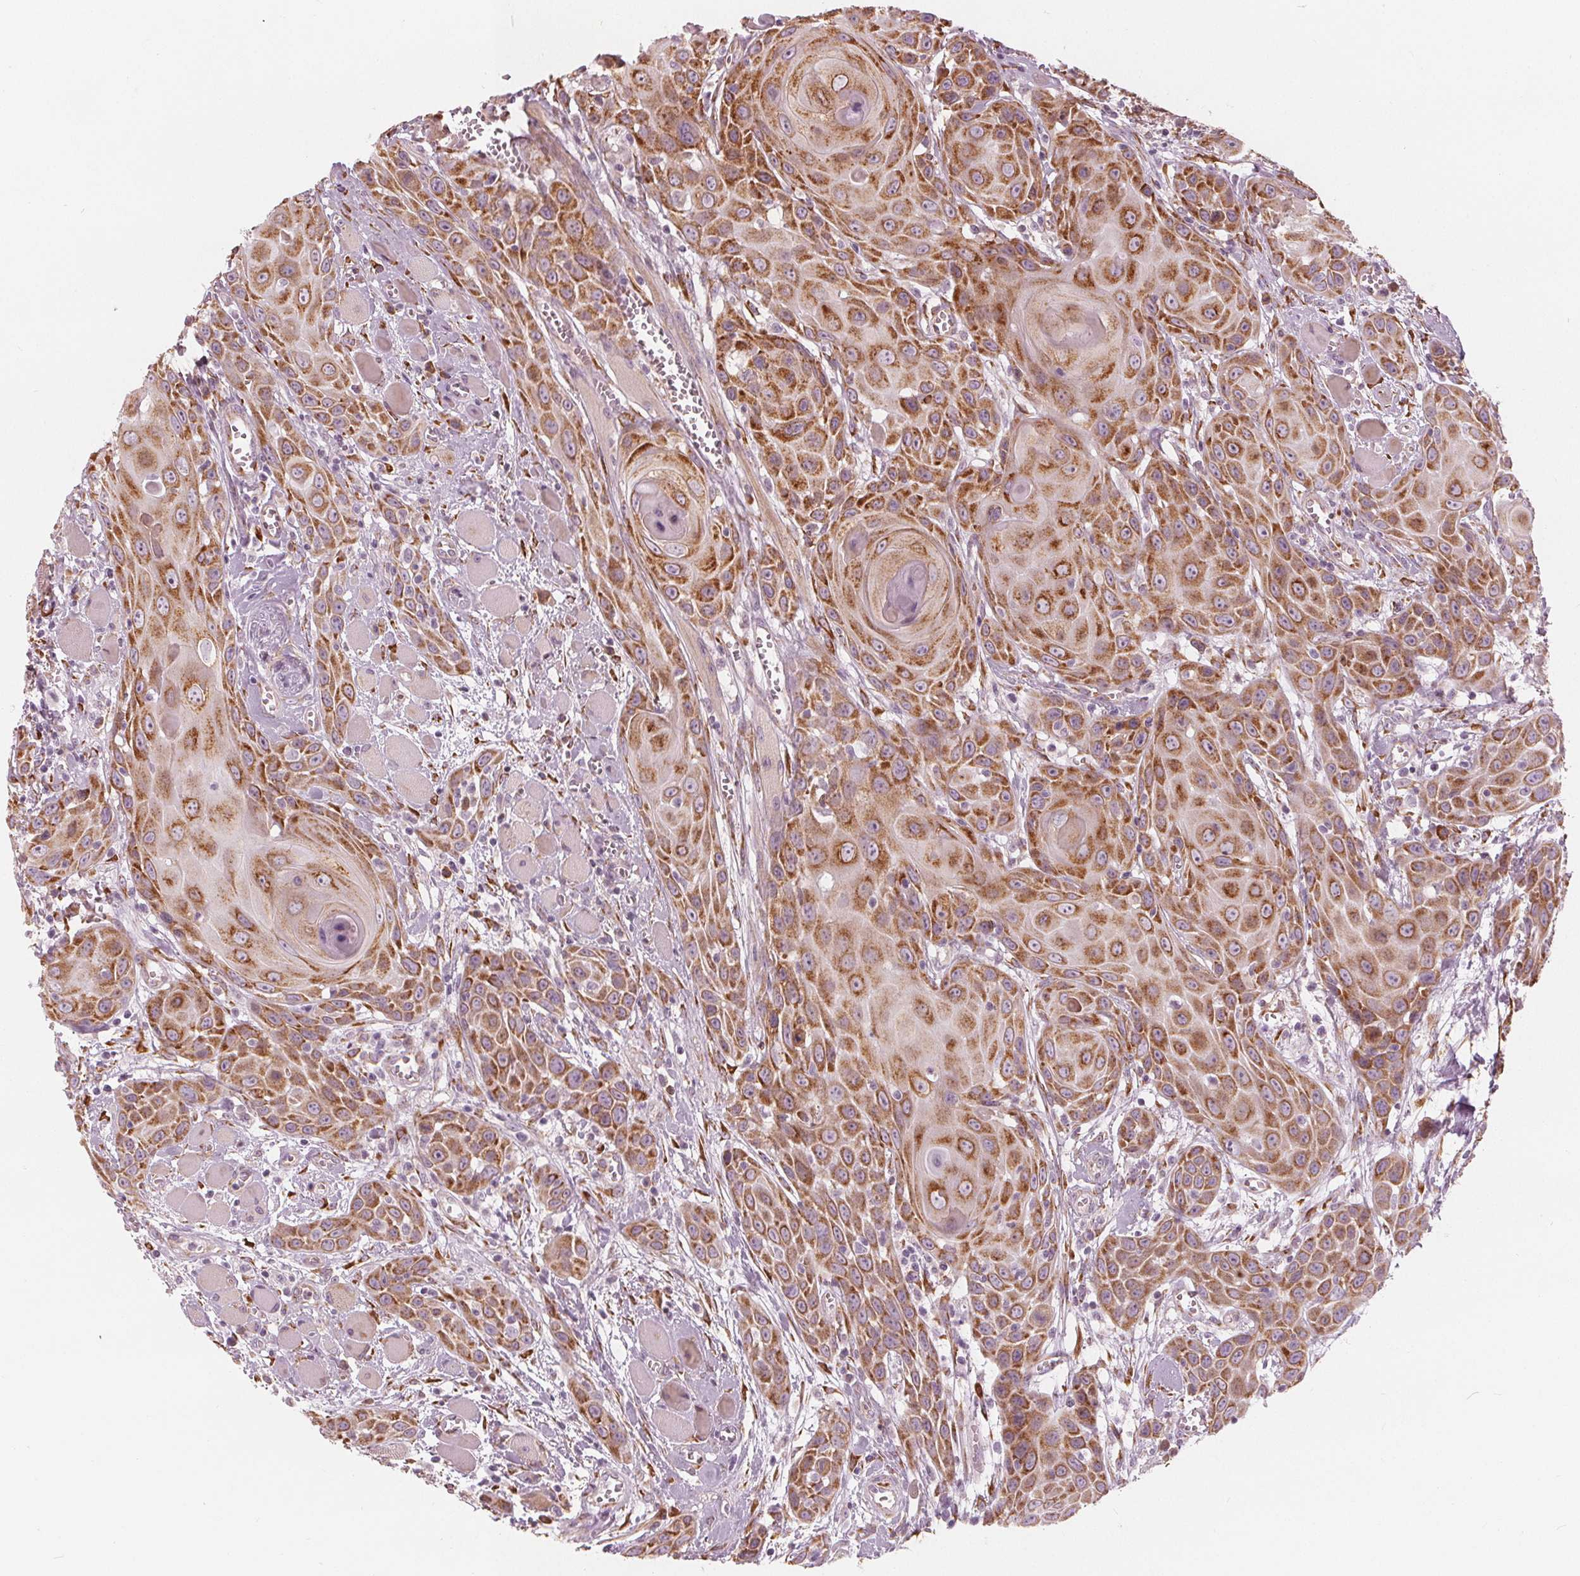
{"staining": {"intensity": "moderate", "quantity": ">75%", "location": "cytoplasmic/membranous"}, "tissue": "head and neck cancer", "cell_type": "Tumor cells", "image_type": "cancer", "snomed": [{"axis": "morphology", "description": "Squamous cell carcinoma, NOS"}, {"axis": "topography", "description": "Head-Neck"}], "caption": "Moderate cytoplasmic/membranous protein staining is appreciated in about >75% of tumor cells in head and neck cancer (squamous cell carcinoma).", "gene": "BRSK1", "patient": {"sex": "female", "age": 80}}